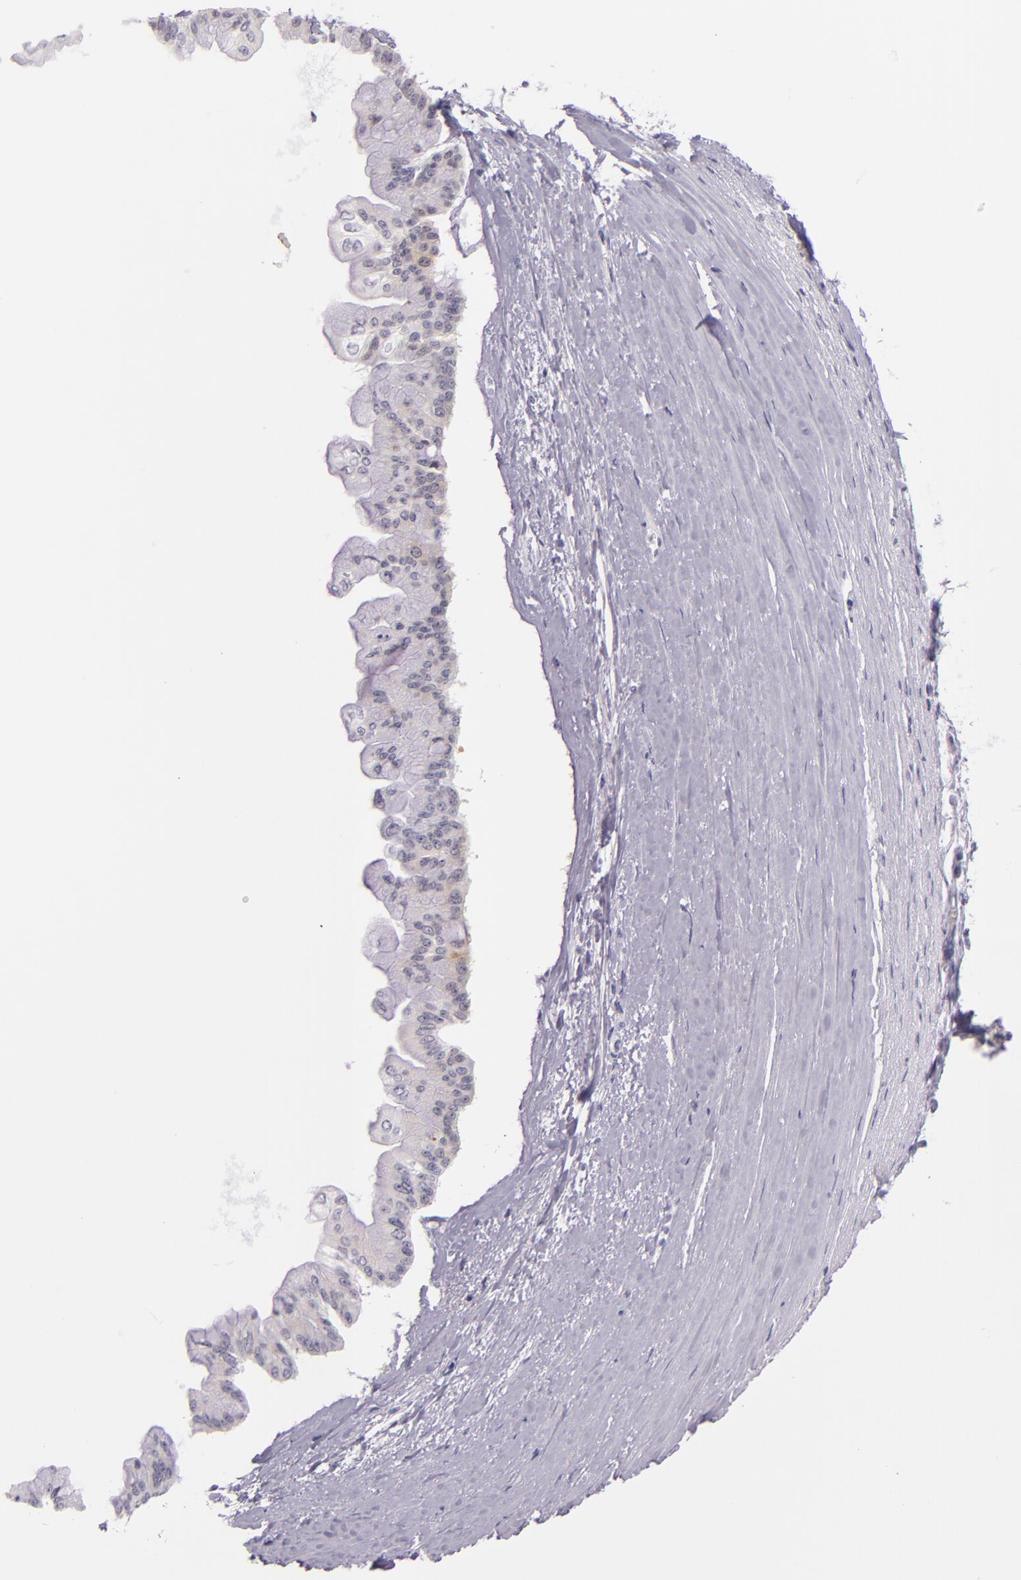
{"staining": {"intensity": "negative", "quantity": "none", "location": "none"}, "tissue": "liver cancer", "cell_type": "Tumor cells", "image_type": "cancer", "snomed": [{"axis": "morphology", "description": "Cholangiocarcinoma"}, {"axis": "topography", "description": "Liver"}], "caption": "This is an immunohistochemistry photomicrograph of human liver cancer (cholangiocarcinoma). There is no expression in tumor cells.", "gene": "HSP90AA1", "patient": {"sex": "female", "age": 79}}